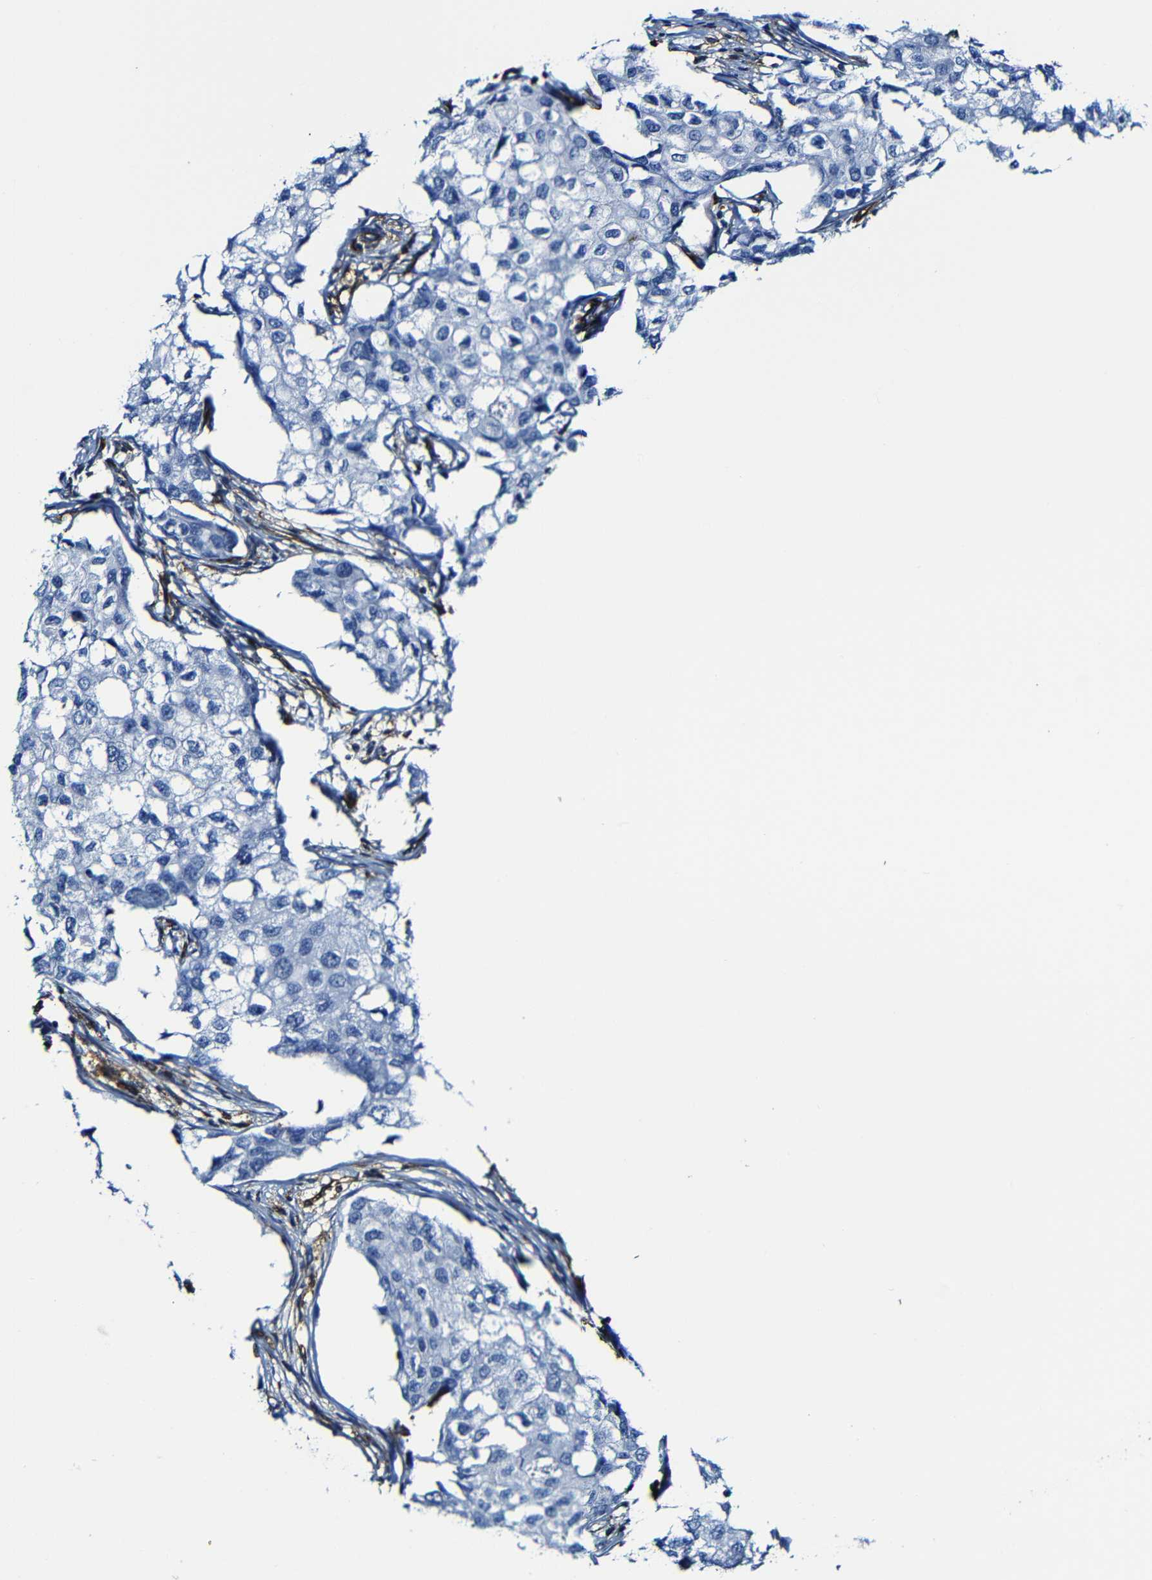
{"staining": {"intensity": "negative", "quantity": "none", "location": "none"}, "tissue": "breast cancer", "cell_type": "Tumor cells", "image_type": "cancer", "snomed": [{"axis": "morphology", "description": "Duct carcinoma"}, {"axis": "topography", "description": "Breast"}], "caption": "A micrograph of human breast intraductal carcinoma is negative for staining in tumor cells.", "gene": "MSN", "patient": {"sex": "female", "age": 27}}